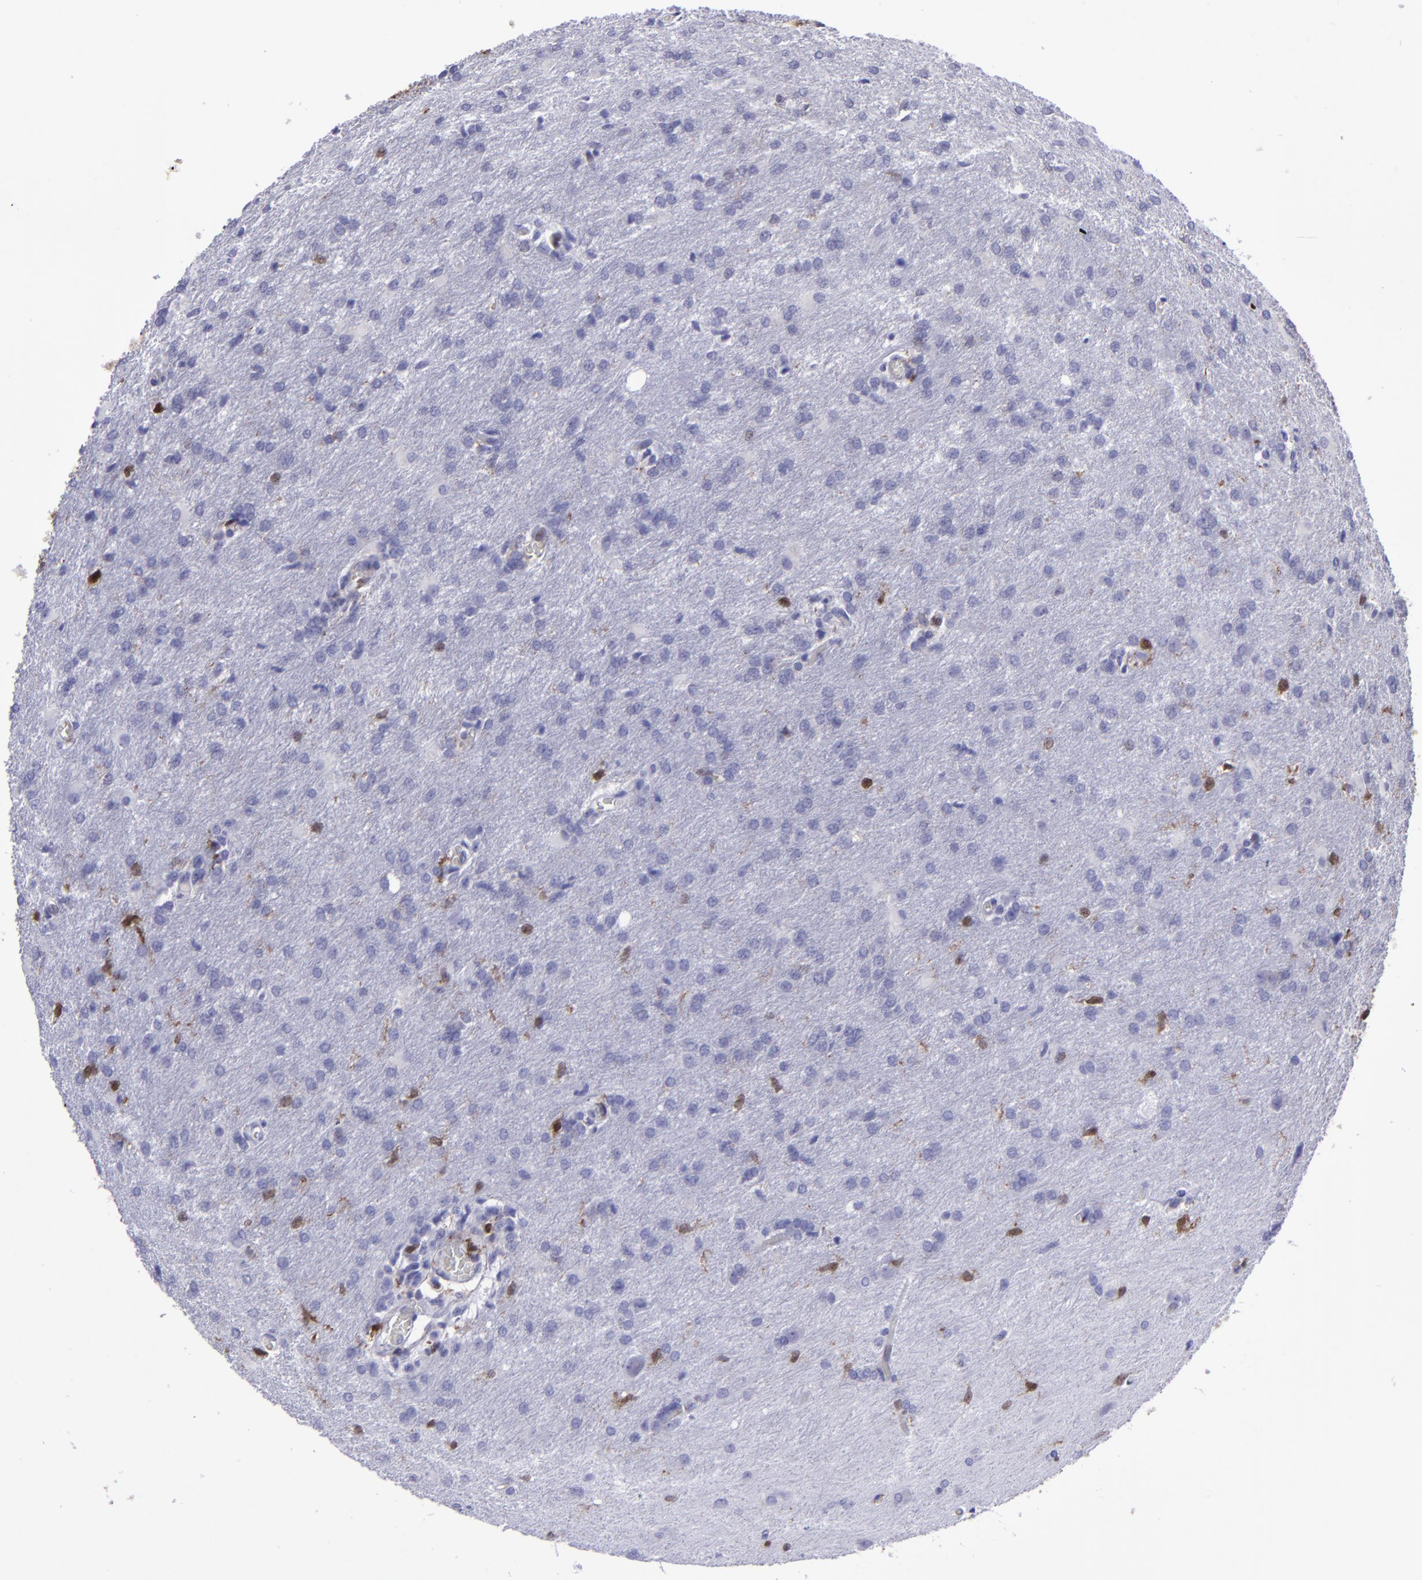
{"staining": {"intensity": "strong", "quantity": "<25%", "location": "nuclear"}, "tissue": "glioma", "cell_type": "Tumor cells", "image_type": "cancer", "snomed": [{"axis": "morphology", "description": "Glioma, malignant, High grade"}, {"axis": "topography", "description": "Brain"}], "caption": "DAB (3,3'-diaminobenzidine) immunohistochemical staining of glioma reveals strong nuclear protein expression in approximately <25% of tumor cells. (Stains: DAB in brown, nuclei in blue, Microscopy: brightfield microscopy at high magnification).", "gene": "TYMP", "patient": {"sex": "male", "age": 68}}